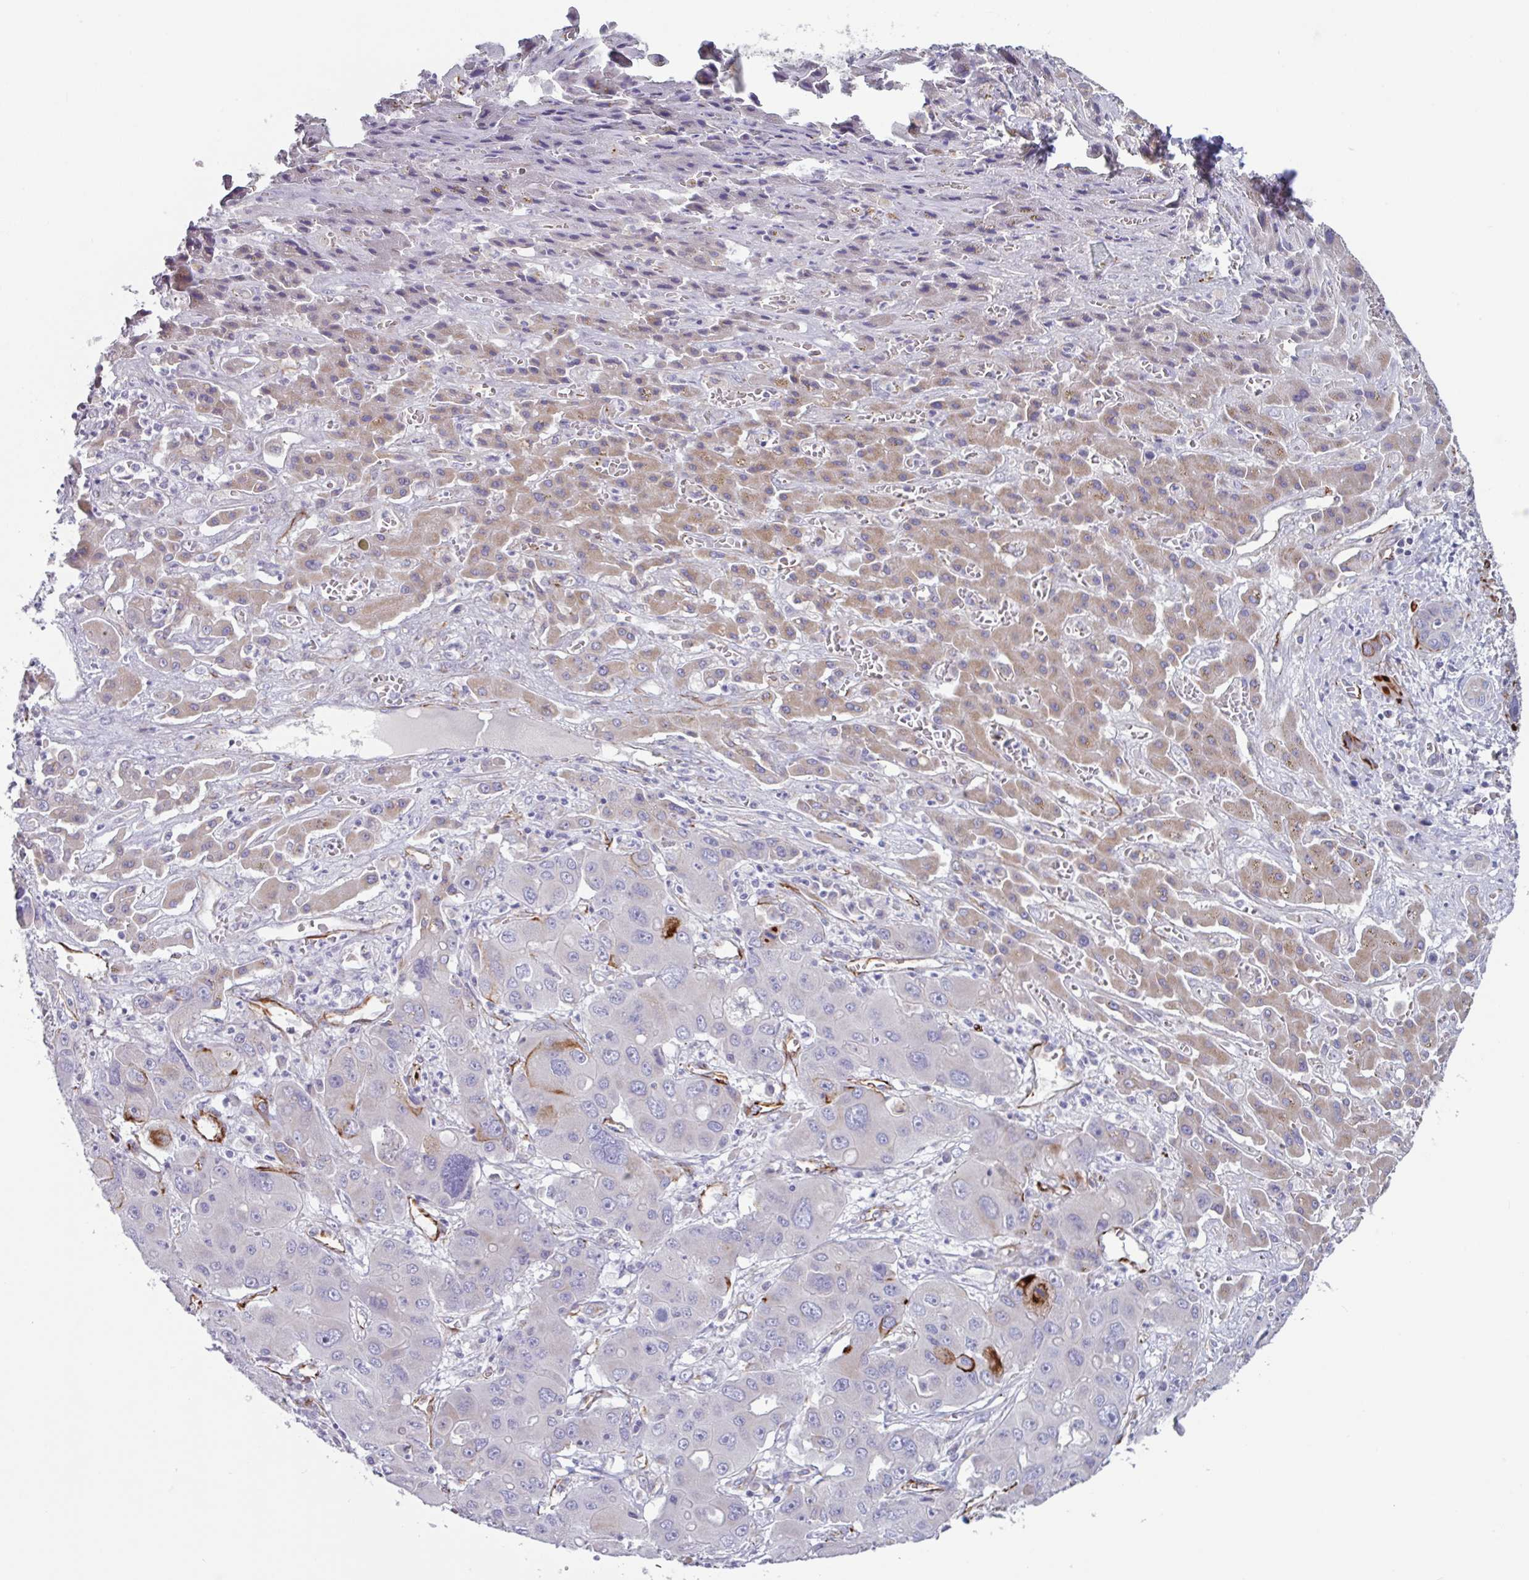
{"staining": {"intensity": "negative", "quantity": "none", "location": "none"}, "tissue": "liver cancer", "cell_type": "Tumor cells", "image_type": "cancer", "snomed": [{"axis": "morphology", "description": "Cholangiocarcinoma"}, {"axis": "topography", "description": "Liver"}], "caption": "Liver cancer was stained to show a protein in brown. There is no significant staining in tumor cells. The staining was performed using DAB (3,3'-diaminobenzidine) to visualize the protein expression in brown, while the nuclei were stained in blue with hematoxylin (Magnification: 20x).", "gene": "BTD", "patient": {"sex": "male", "age": 67}}